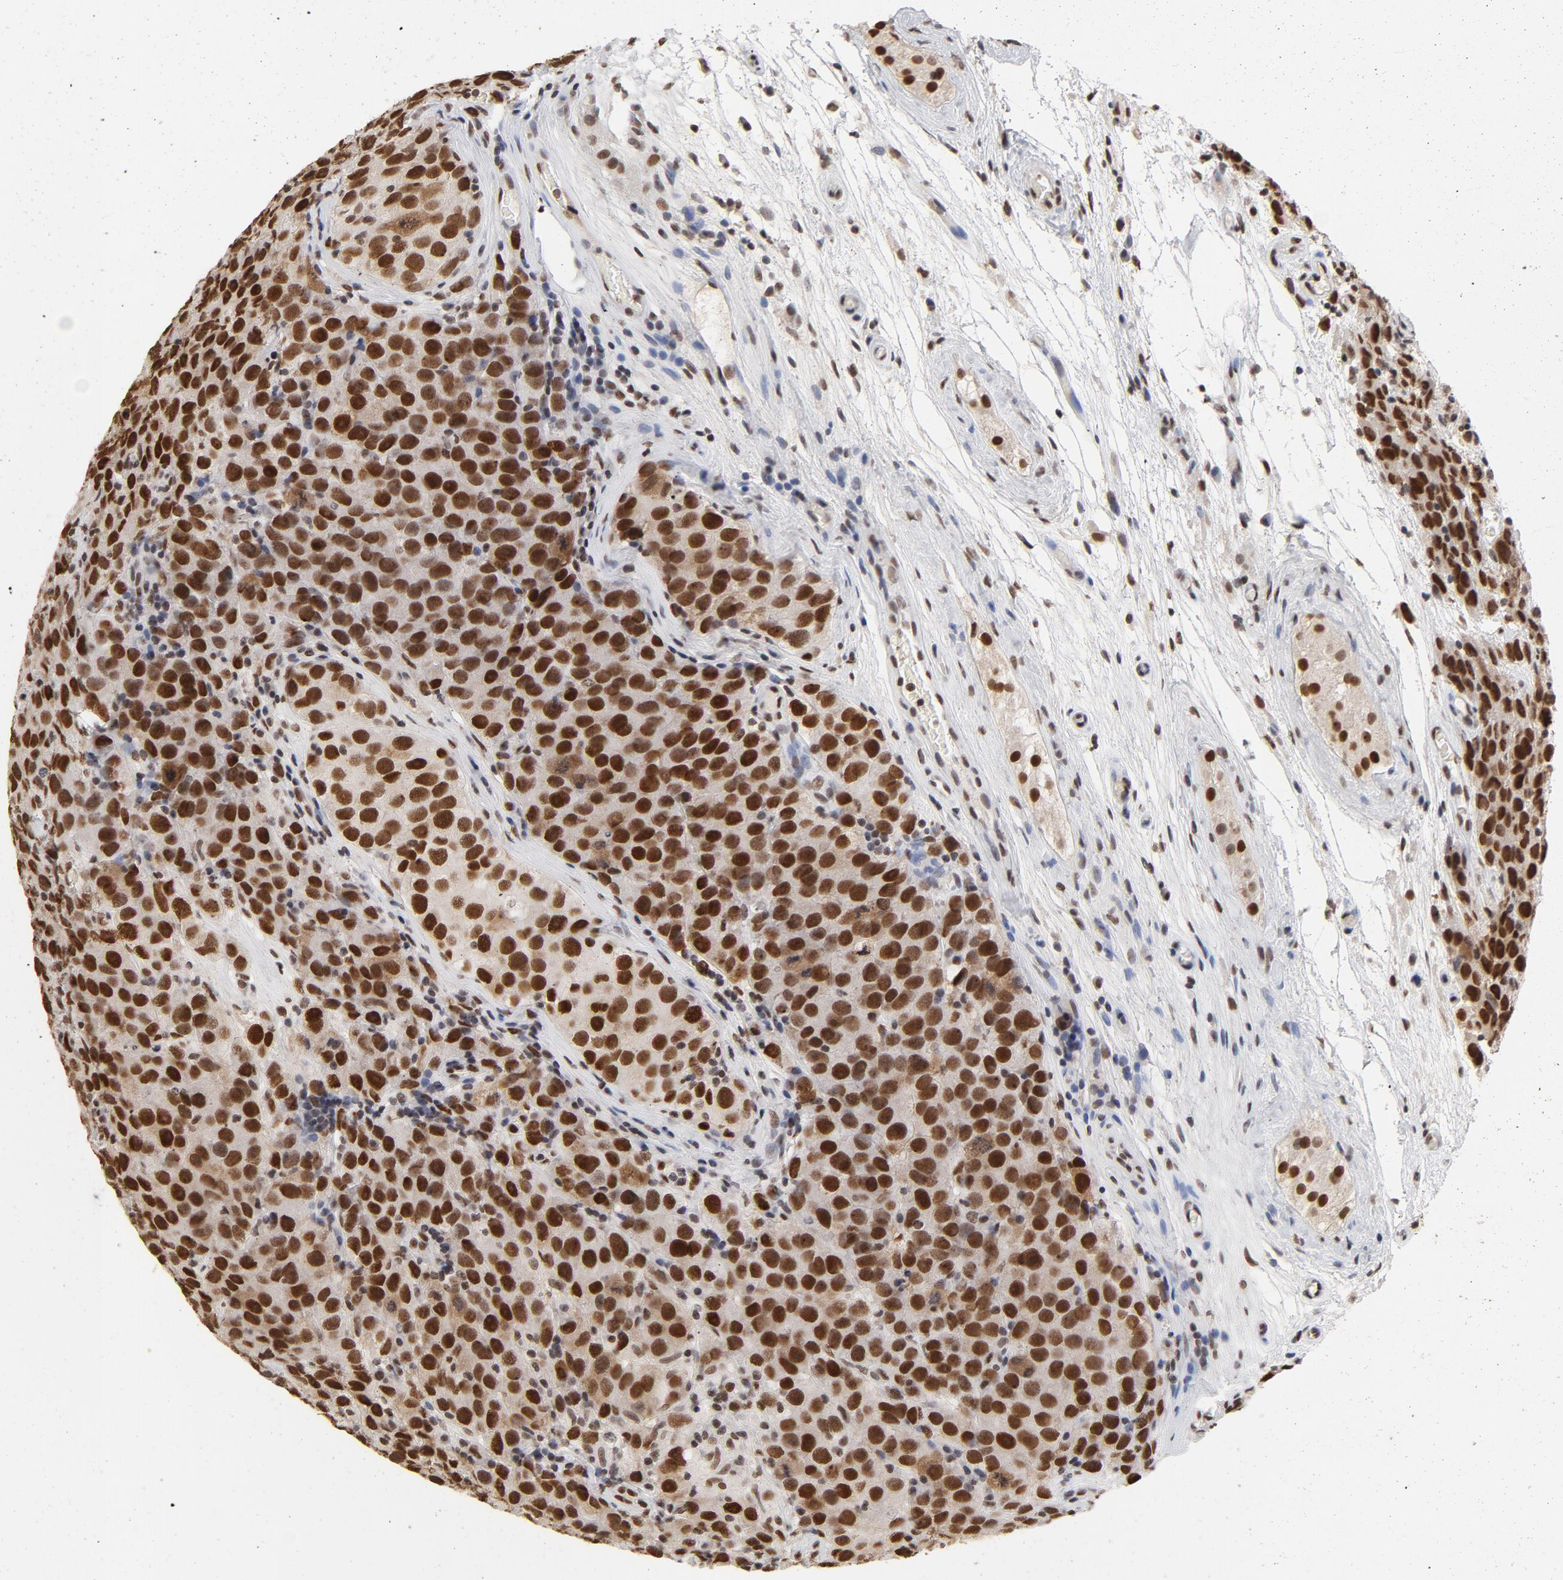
{"staining": {"intensity": "strong", "quantity": ">75%", "location": "nuclear"}, "tissue": "testis cancer", "cell_type": "Tumor cells", "image_type": "cancer", "snomed": [{"axis": "morphology", "description": "Seminoma, NOS"}, {"axis": "topography", "description": "Testis"}], "caption": "A micrograph of testis cancer (seminoma) stained for a protein exhibits strong nuclear brown staining in tumor cells.", "gene": "TP53BP1", "patient": {"sex": "male", "age": 52}}